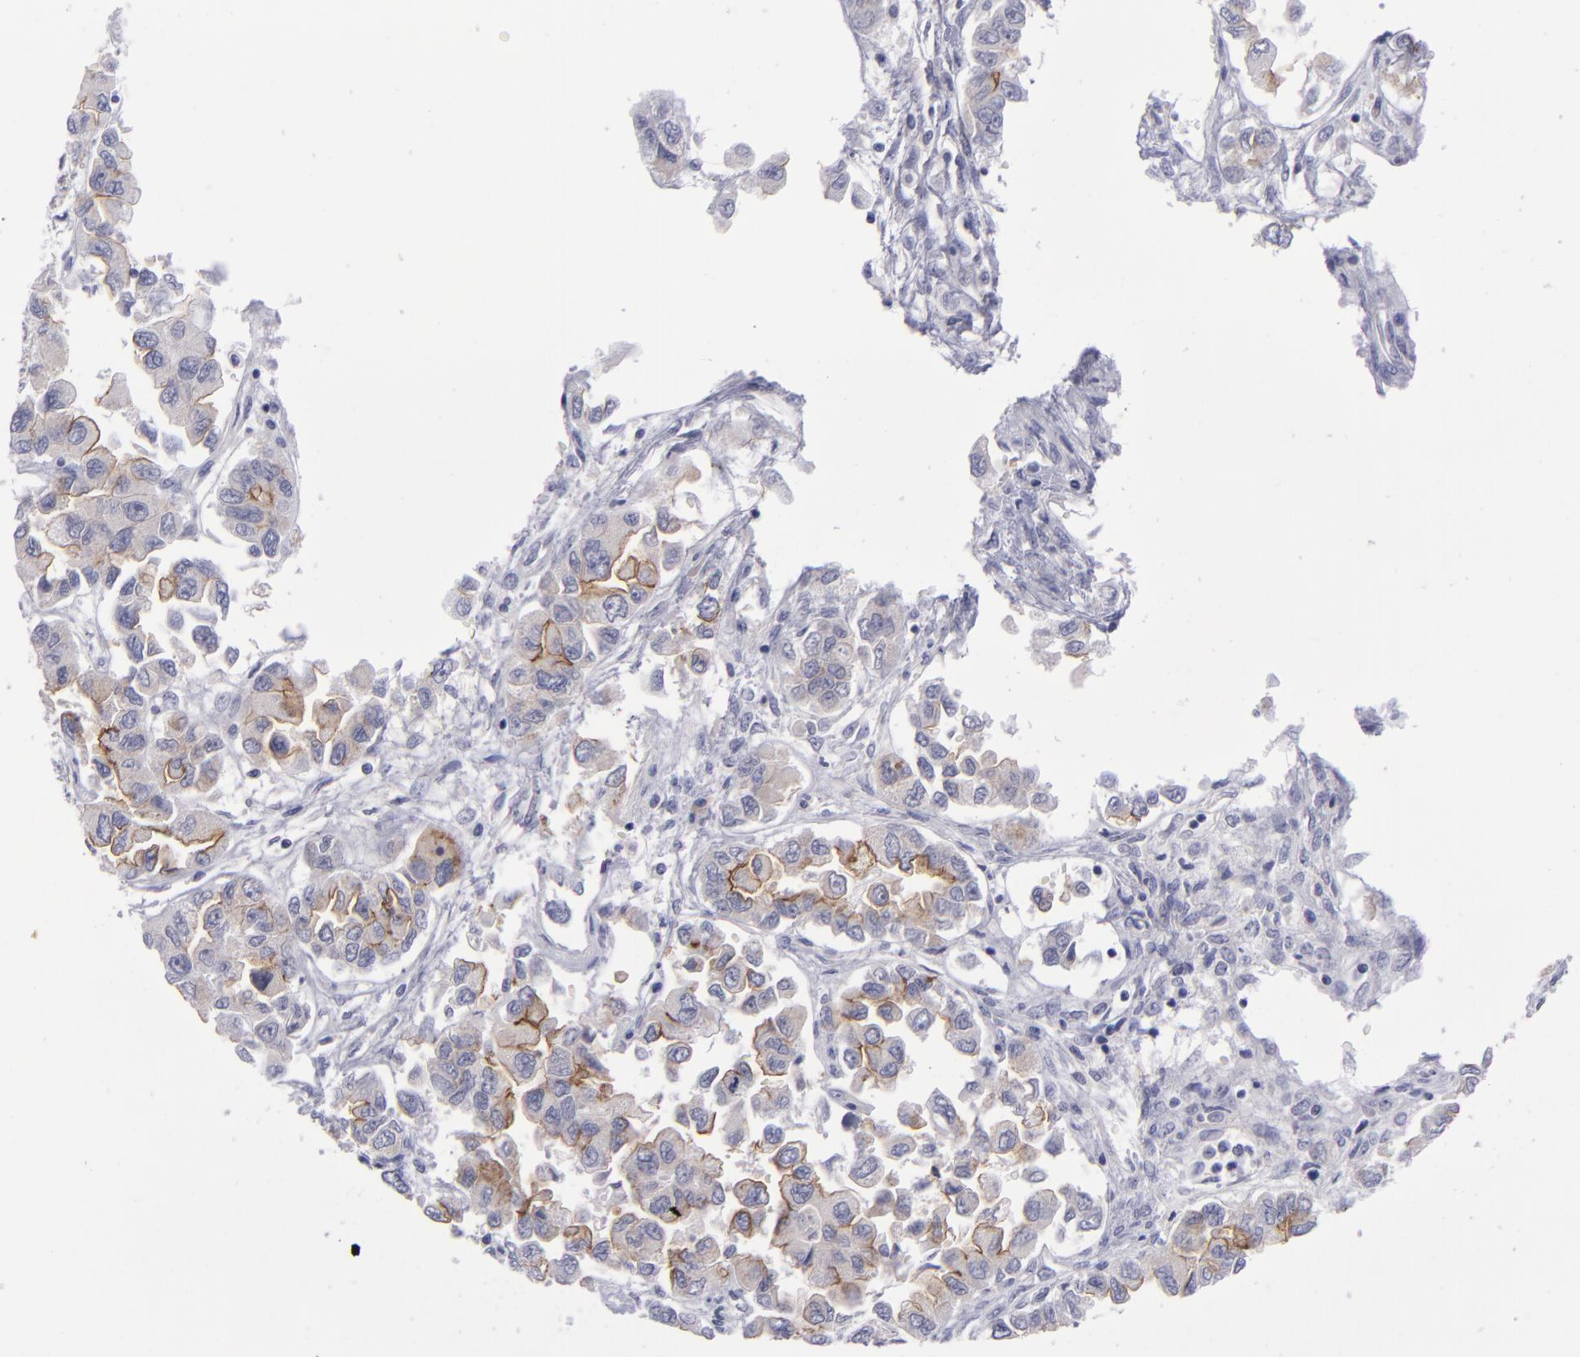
{"staining": {"intensity": "moderate", "quantity": "25%-75%", "location": "cytoplasmic/membranous"}, "tissue": "ovarian cancer", "cell_type": "Tumor cells", "image_type": "cancer", "snomed": [{"axis": "morphology", "description": "Cystadenocarcinoma, serous, NOS"}, {"axis": "topography", "description": "Ovary"}], "caption": "Immunohistochemical staining of ovarian cancer (serous cystadenocarcinoma) exhibits moderate cytoplasmic/membranous protein expression in about 25%-75% of tumor cells. The staining was performed using DAB to visualize the protein expression in brown, while the nuclei were stained in blue with hematoxylin (Magnification: 20x).", "gene": "EVPL", "patient": {"sex": "female", "age": 84}}